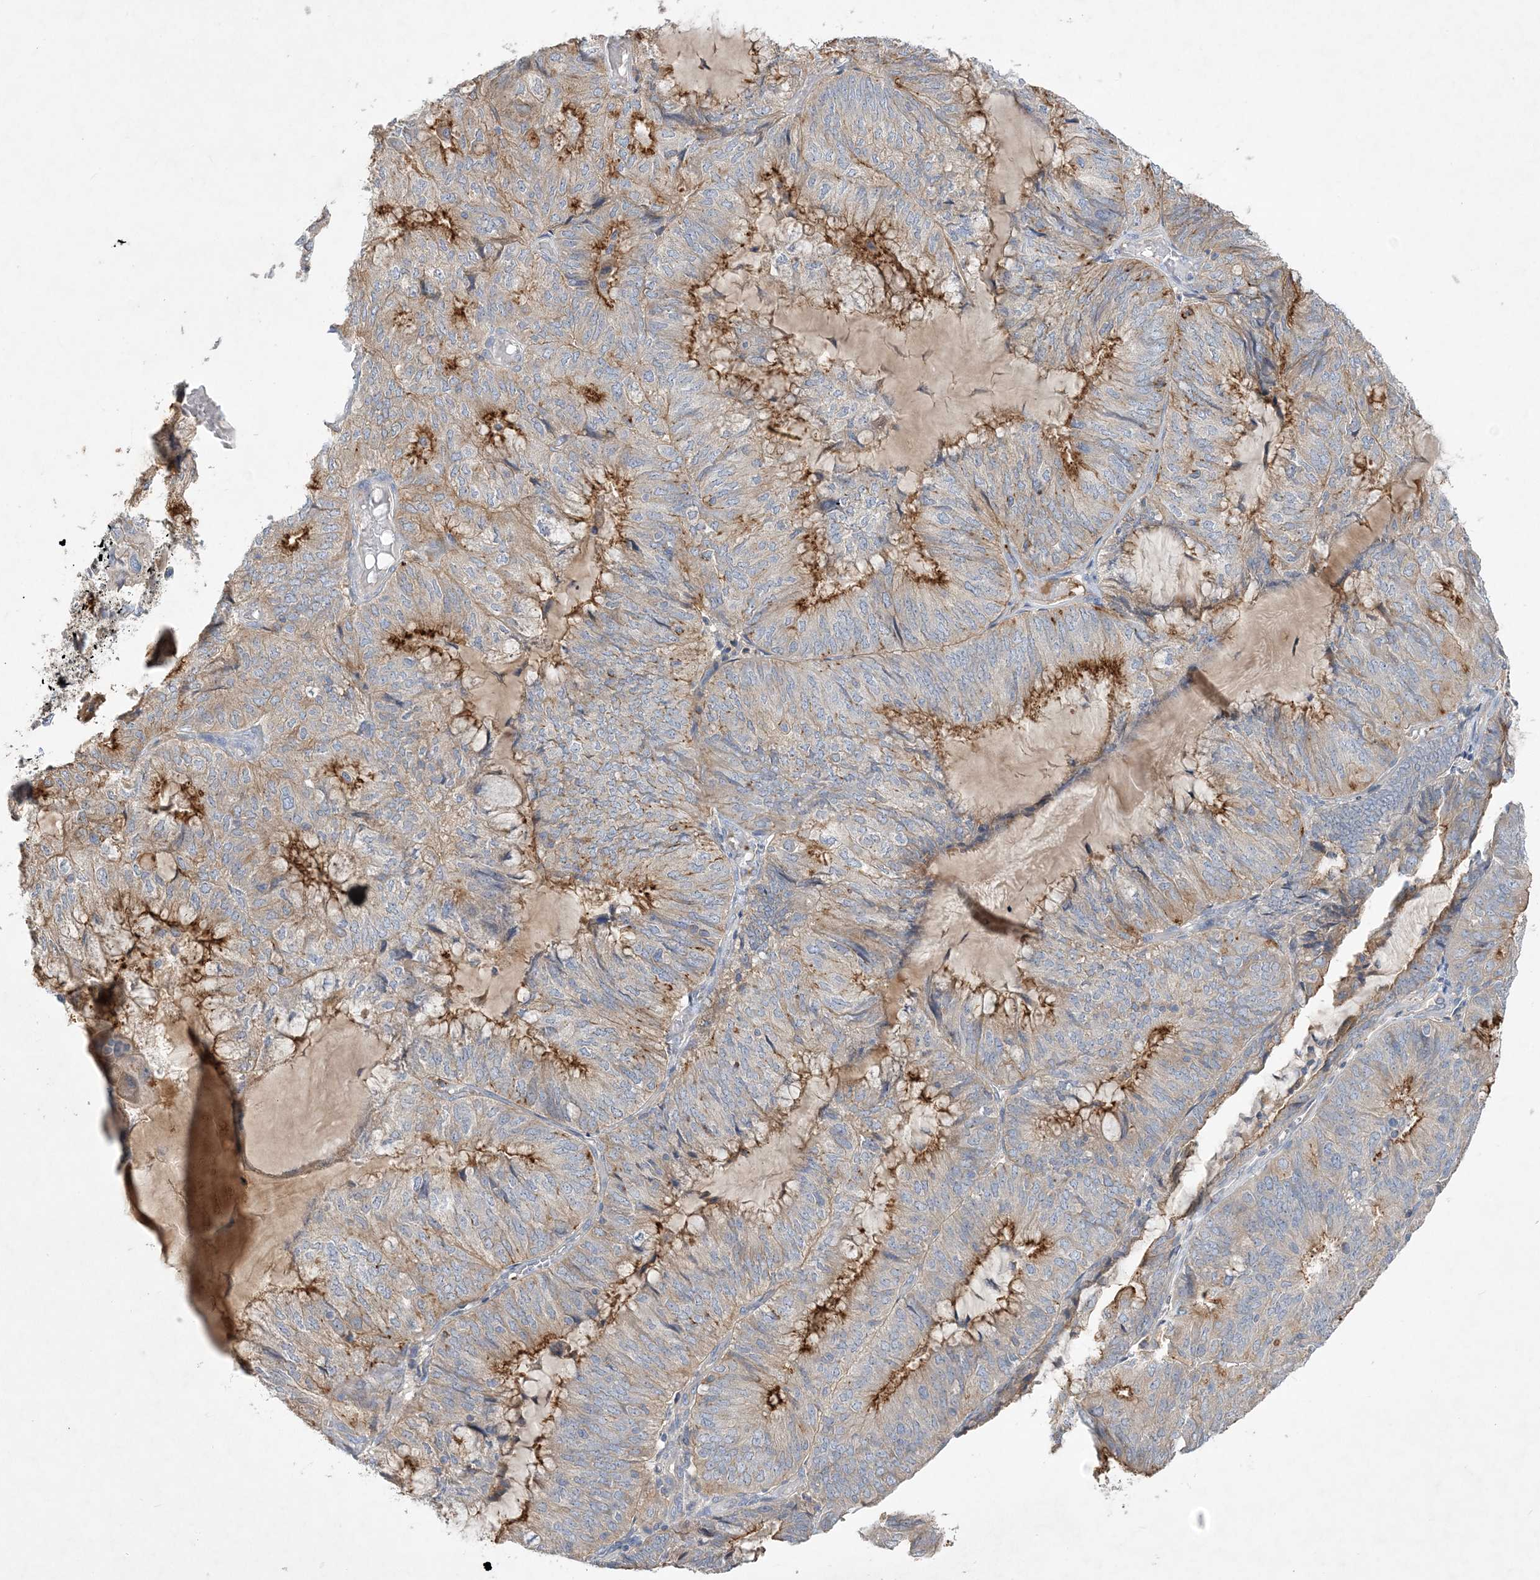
{"staining": {"intensity": "moderate", "quantity": "<25%", "location": "cytoplasmic/membranous"}, "tissue": "endometrial cancer", "cell_type": "Tumor cells", "image_type": "cancer", "snomed": [{"axis": "morphology", "description": "Adenocarcinoma, NOS"}, {"axis": "topography", "description": "Endometrium"}], "caption": "The image demonstrates a brown stain indicating the presence of a protein in the cytoplasmic/membranous of tumor cells in adenocarcinoma (endometrial).", "gene": "ADCK2", "patient": {"sex": "female", "age": 81}}